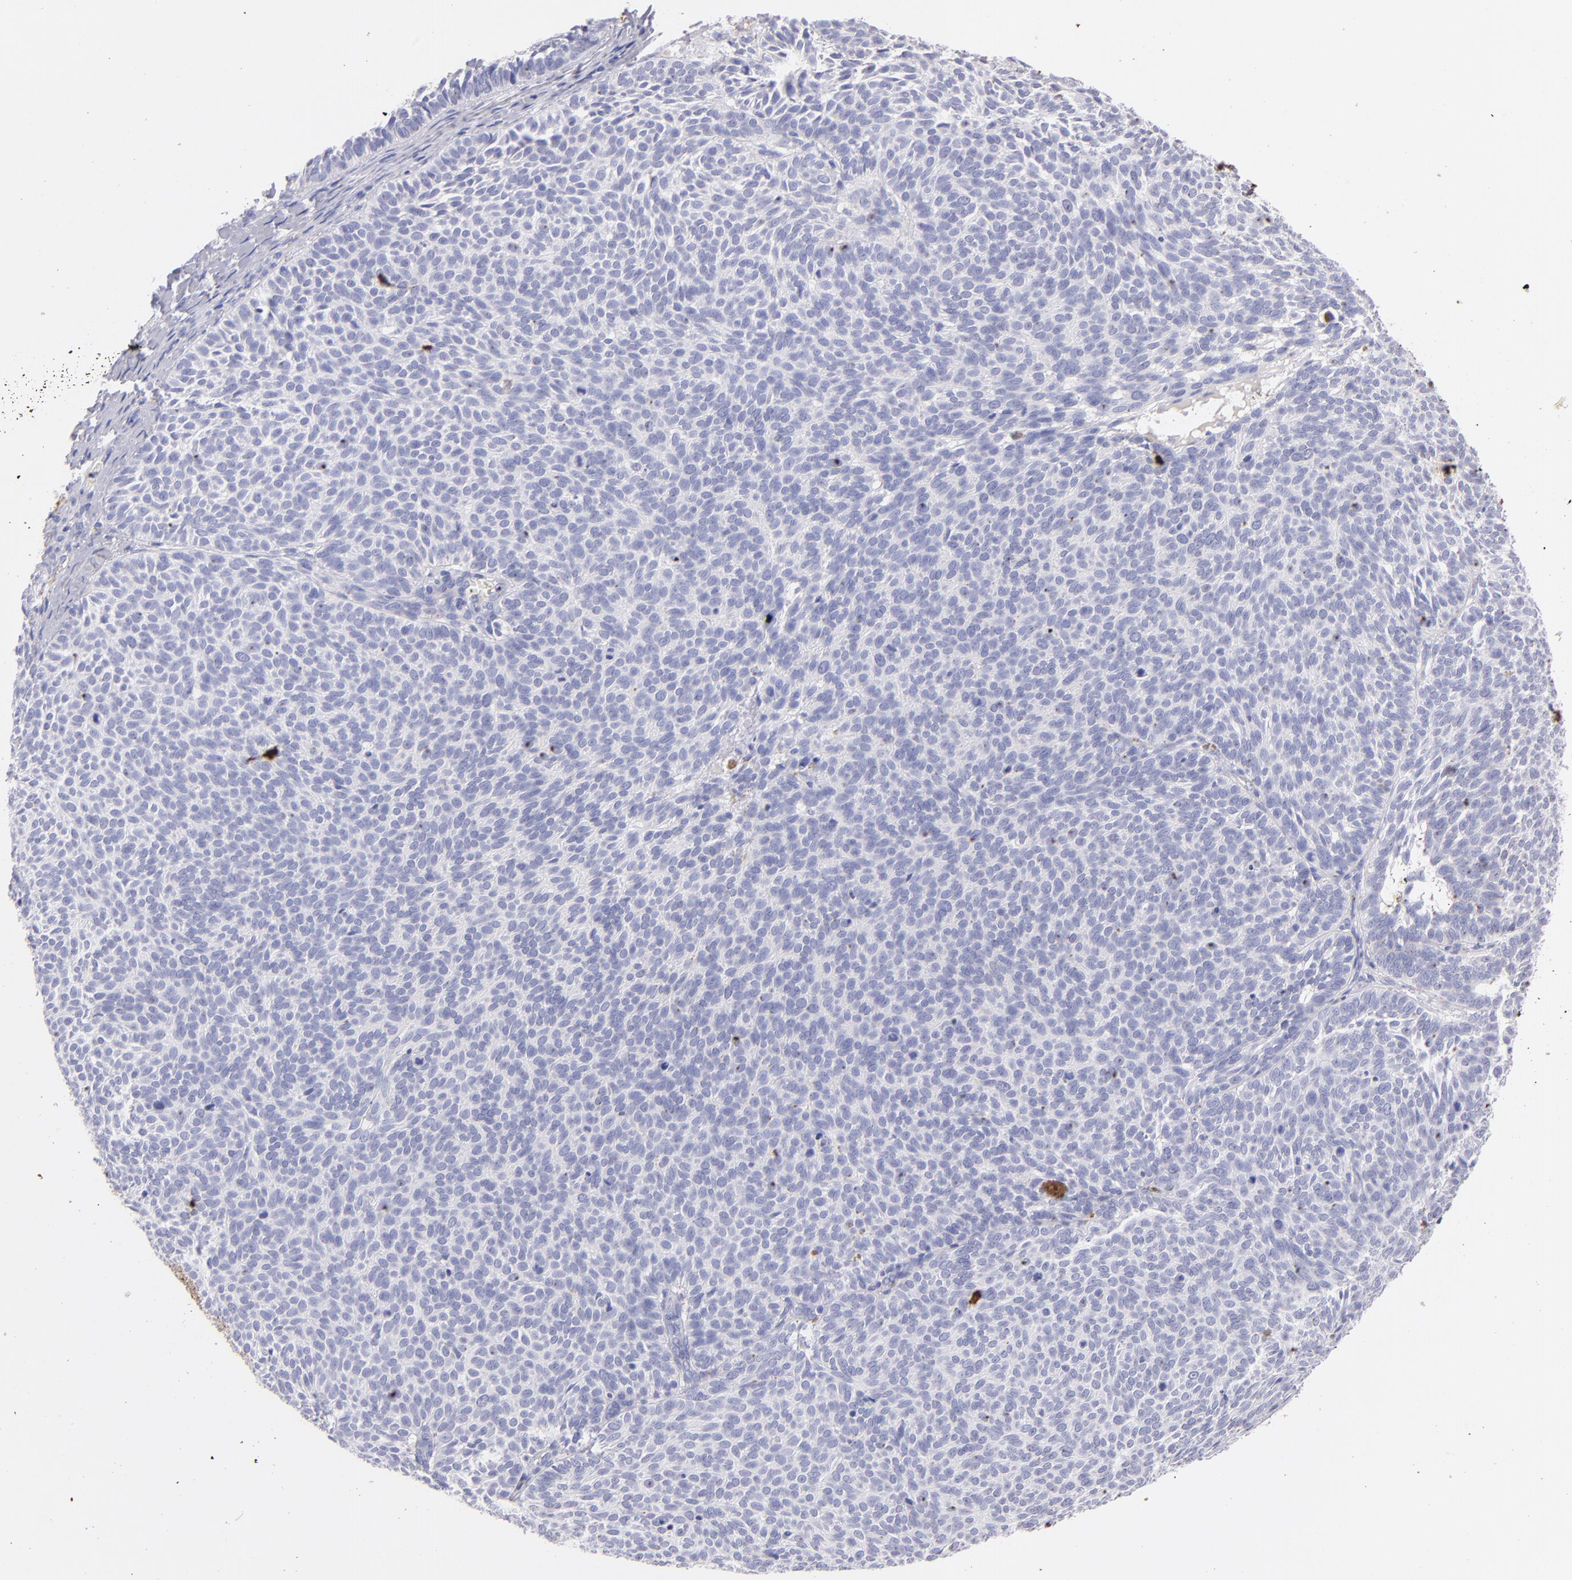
{"staining": {"intensity": "negative", "quantity": "none", "location": "none"}, "tissue": "skin cancer", "cell_type": "Tumor cells", "image_type": "cancer", "snomed": [{"axis": "morphology", "description": "Basal cell carcinoma"}, {"axis": "topography", "description": "Skin"}], "caption": "A micrograph of human skin basal cell carcinoma is negative for staining in tumor cells.", "gene": "FGB", "patient": {"sex": "male", "age": 63}}